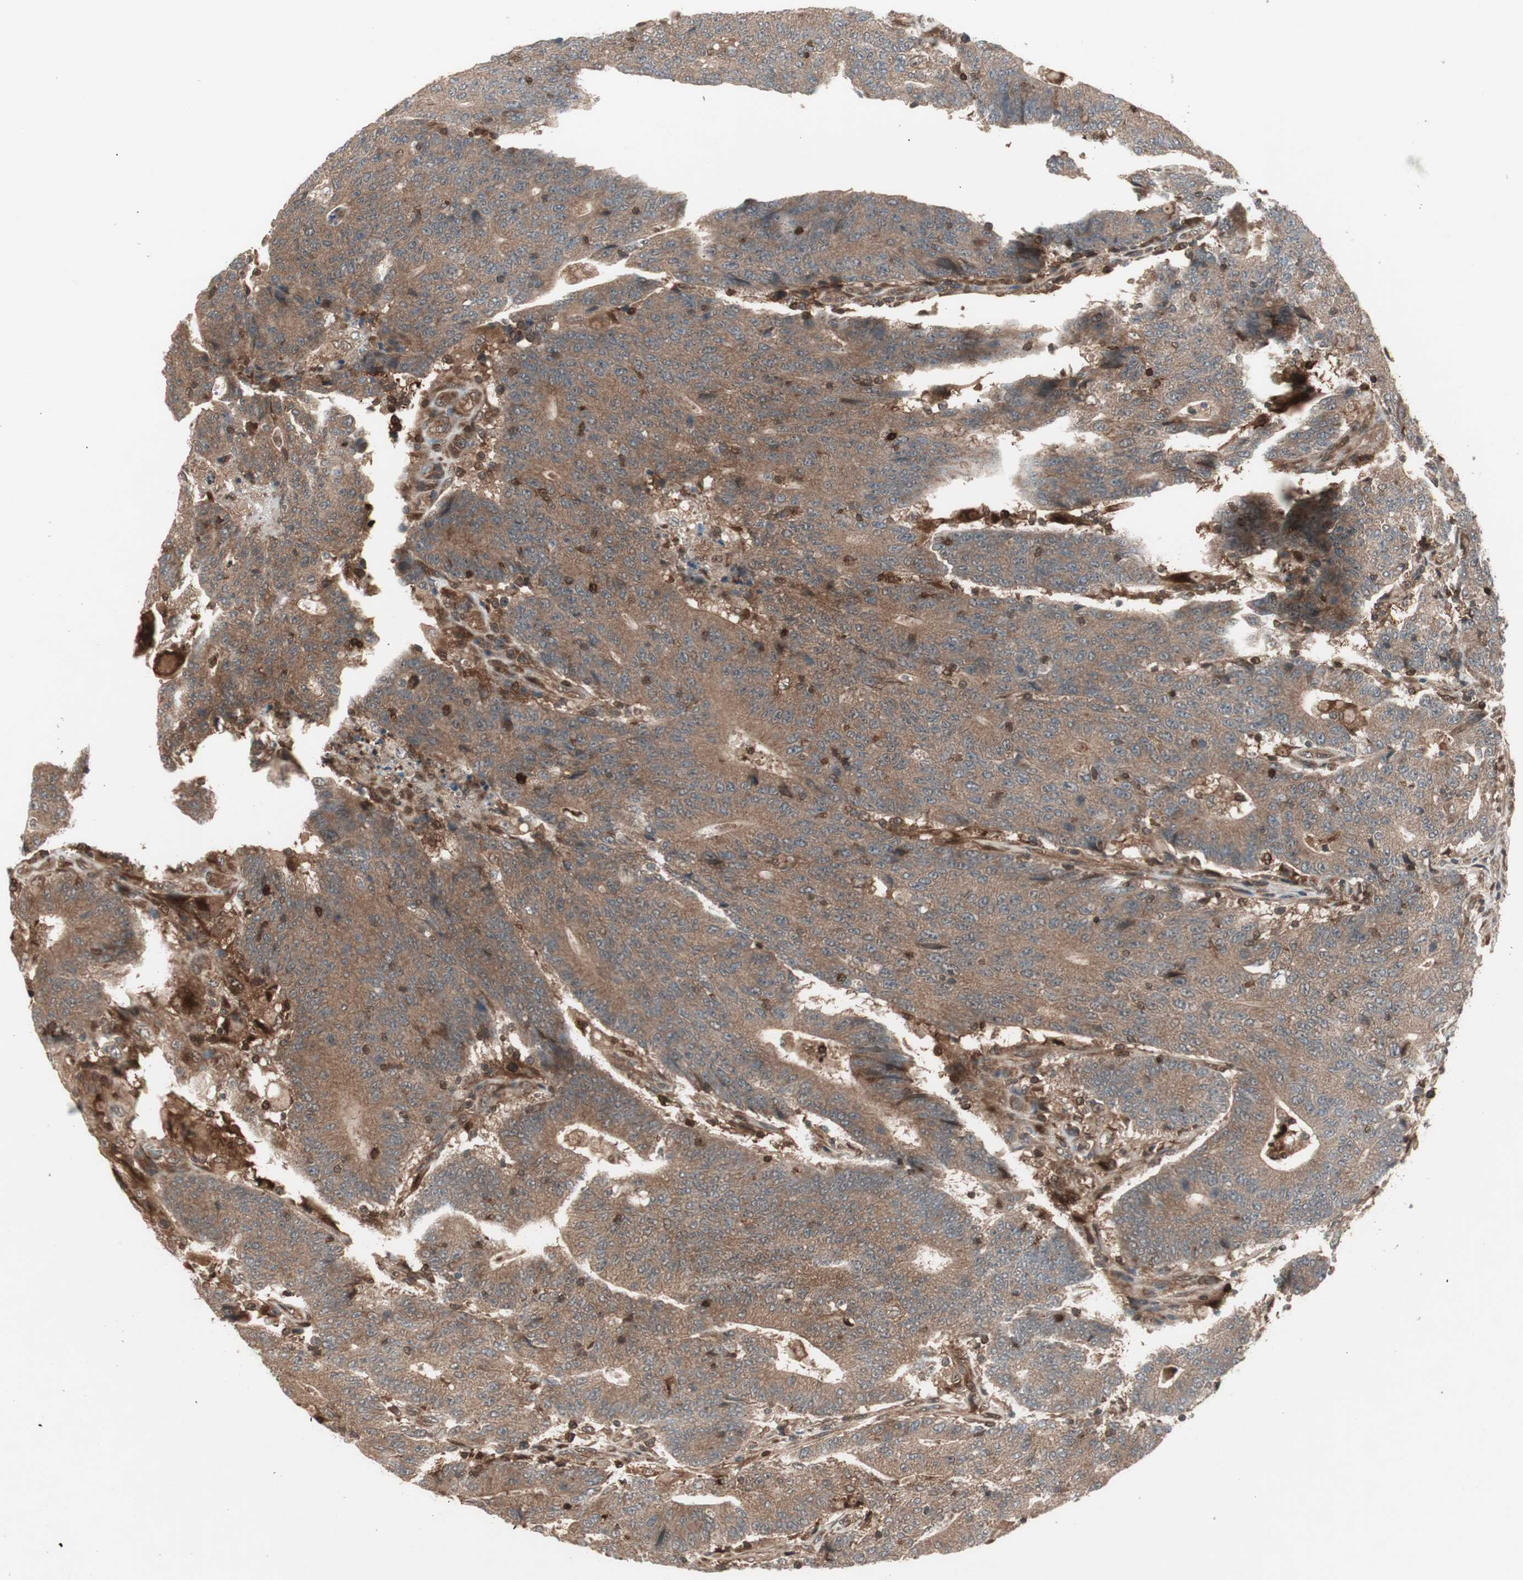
{"staining": {"intensity": "moderate", "quantity": ">75%", "location": "cytoplasmic/membranous"}, "tissue": "colorectal cancer", "cell_type": "Tumor cells", "image_type": "cancer", "snomed": [{"axis": "morphology", "description": "Normal tissue, NOS"}, {"axis": "morphology", "description": "Adenocarcinoma, NOS"}, {"axis": "topography", "description": "Colon"}], "caption": "Immunohistochemistry micrograph of neoplastic tissue: human colorectal adenocarcinoma stained using immunohistochemistry (IHC) shows medium levels of moderate protein expression localized specifically in the cytoplasmic/membranous of tumor cells, appearing as a cytoplasmic/membranous brown color.", "gene": "PRKG2", "patient": {"sex": "female", "age": 75}}